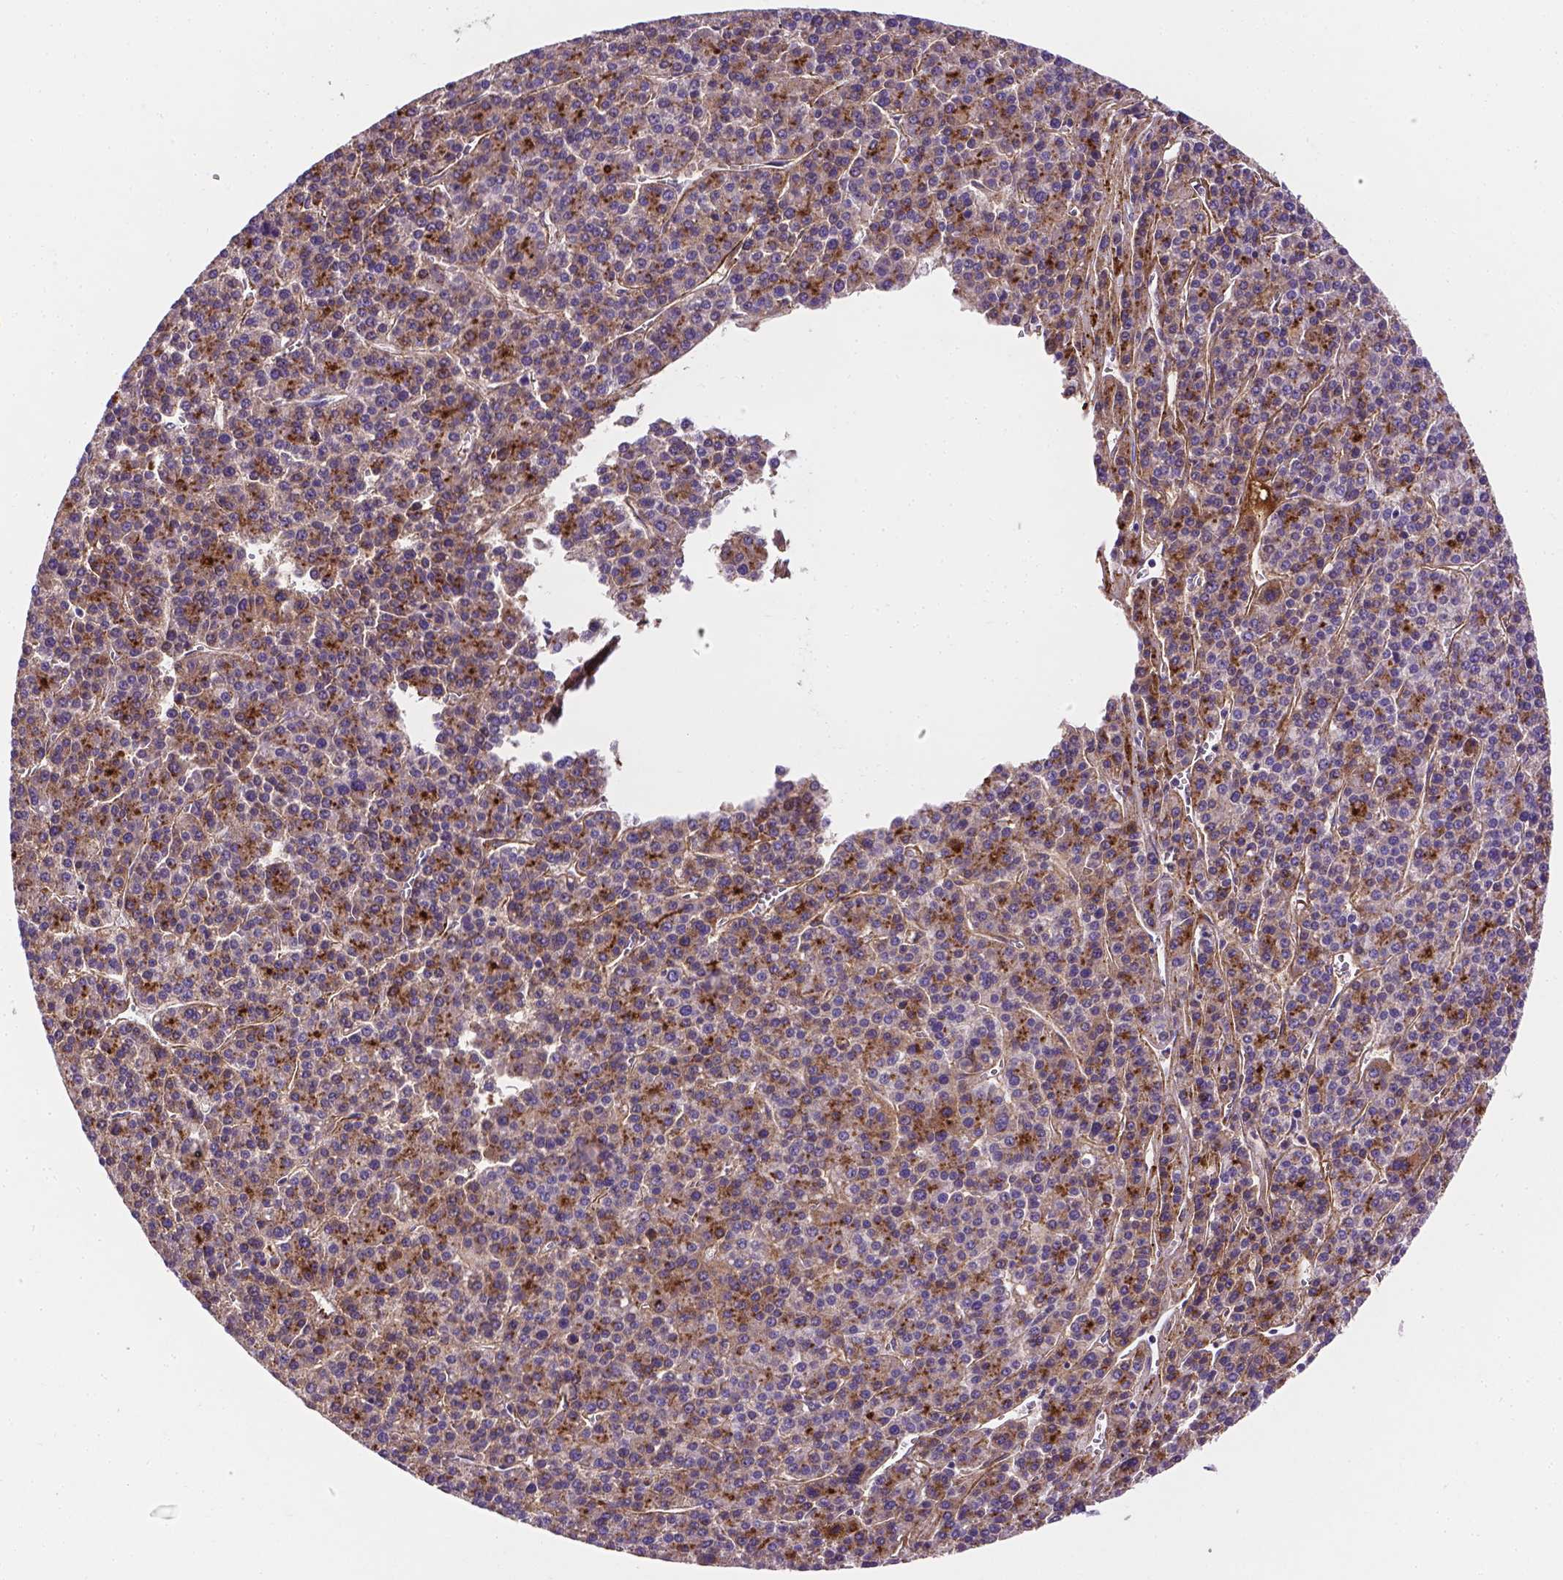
{"staining": {"intensity": "moderate", "quantity": "25%-75%", "location": "cytoplasmic/membranous"}, "tissue": "liver cancer", "cell_type": "Tumor cells", "image_type": "cancer", "snomed": [{"axis": "morphology", "description": "Carcinoma, Hepatocellular, NOS"}, {"axis": "topography", "description": "Liver"}], "caption": "About 25%-75% of tumor cells in human liver hepatocellular carcinoma exhibit moderate cytoplasmic/membranous protein positivity as visualized by brown immunohistochemical staining.", "gene": "APOE", "patient": {"sex": "female", "age": 58}}